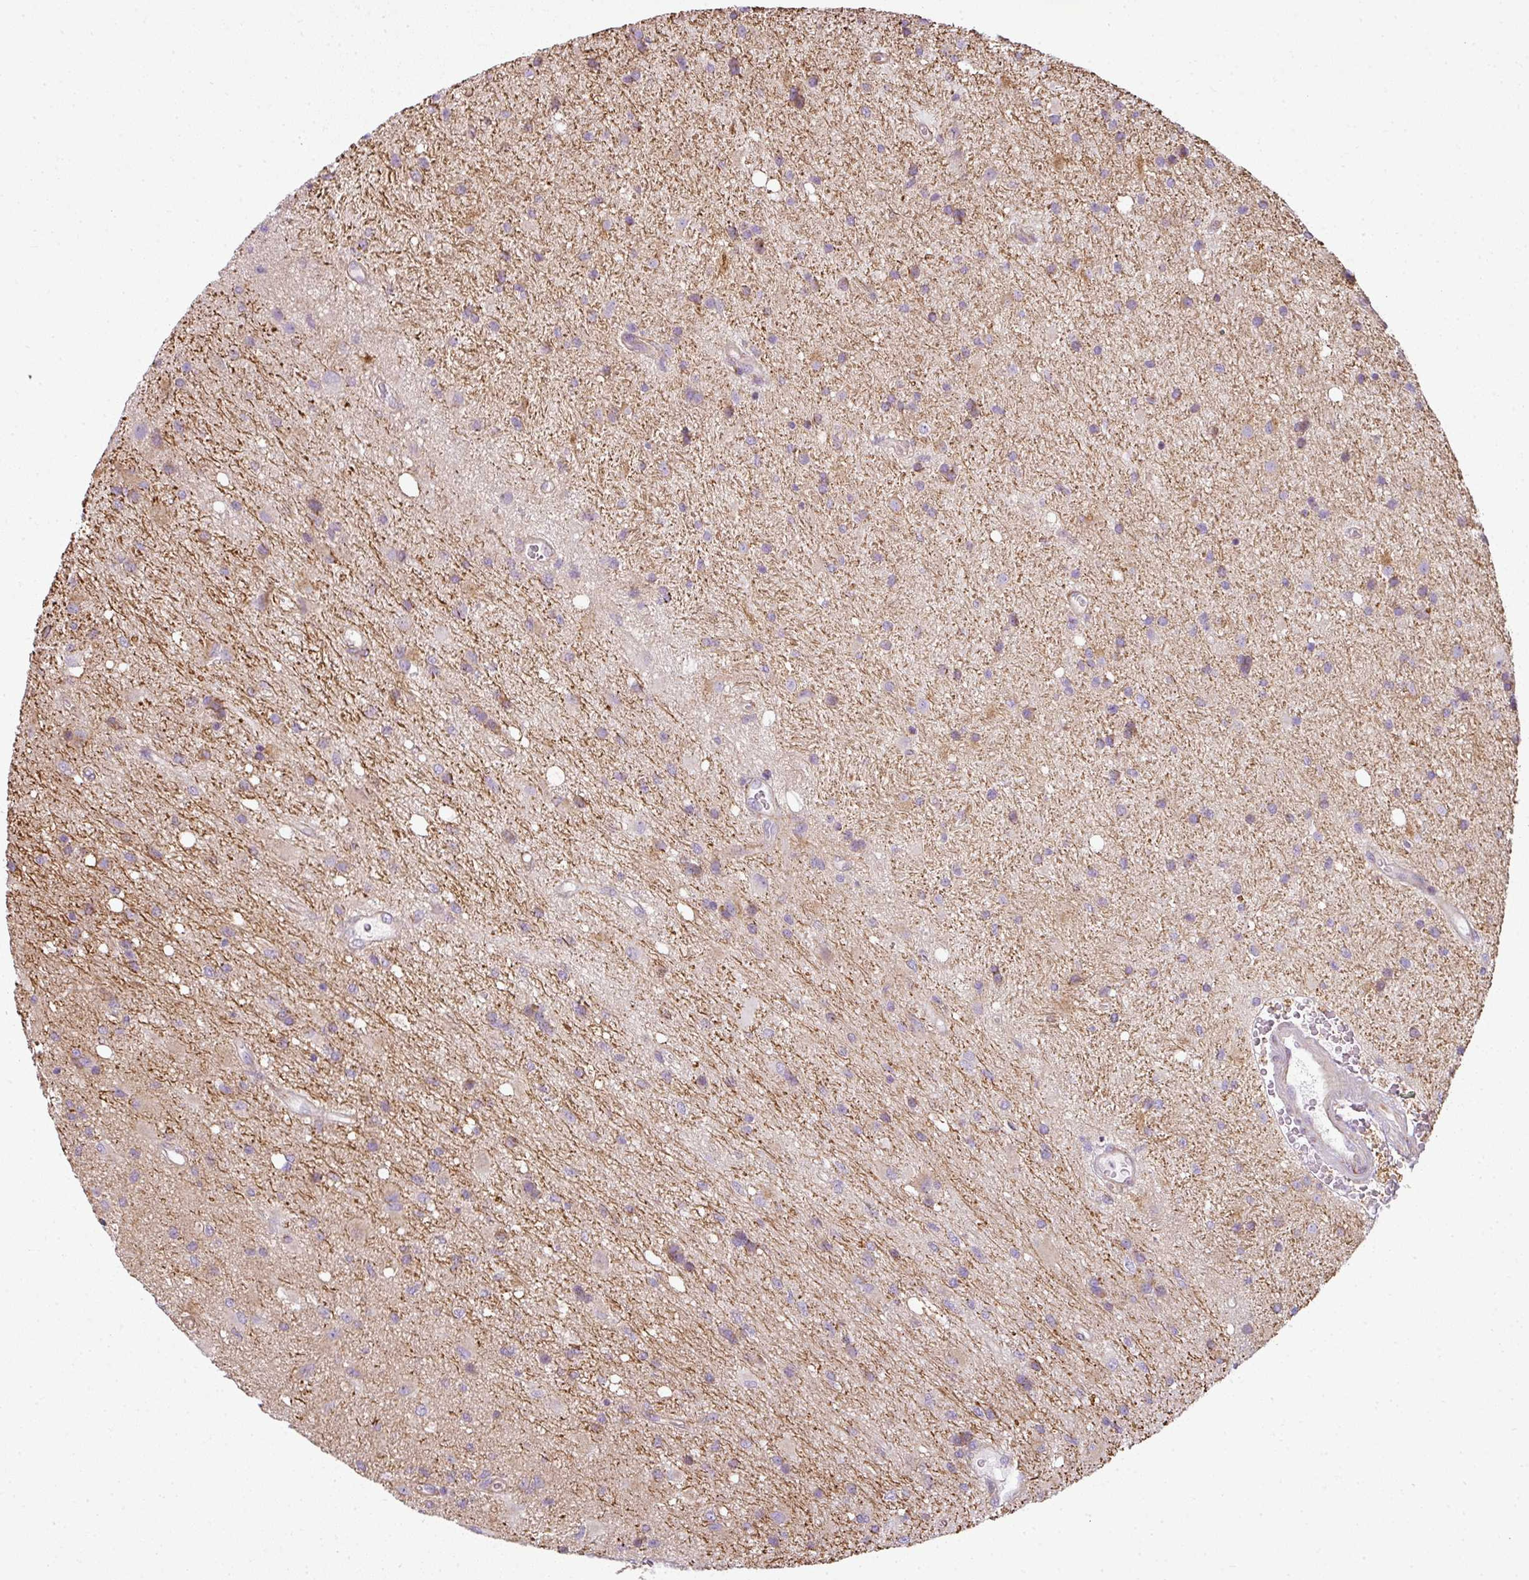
{"staining": {"intensity": "negative", "quantity": "none", "location": "none"}, "tissue": "glioma", "cell_type": "Tumor cells", "image_type": "cancer", "snomed": [{"axis": "morphology", "description": "Glioma, malignant, High grade"}, {"axis": "topography", "description": "Brain"}], "caption": "Histopathology image shows no protein positivity in tumor cells of malignant glioma (high-grade) tissue. The staining was performed using DAB (3,3'-diaminobenzidine) to visualize the protein expression in brown, while the nuclei were stained in blue with hematoxylin (Magnification: 20x).", "gene": "ANKRD18A", "patient": {"sex": "male", "age": 67}}